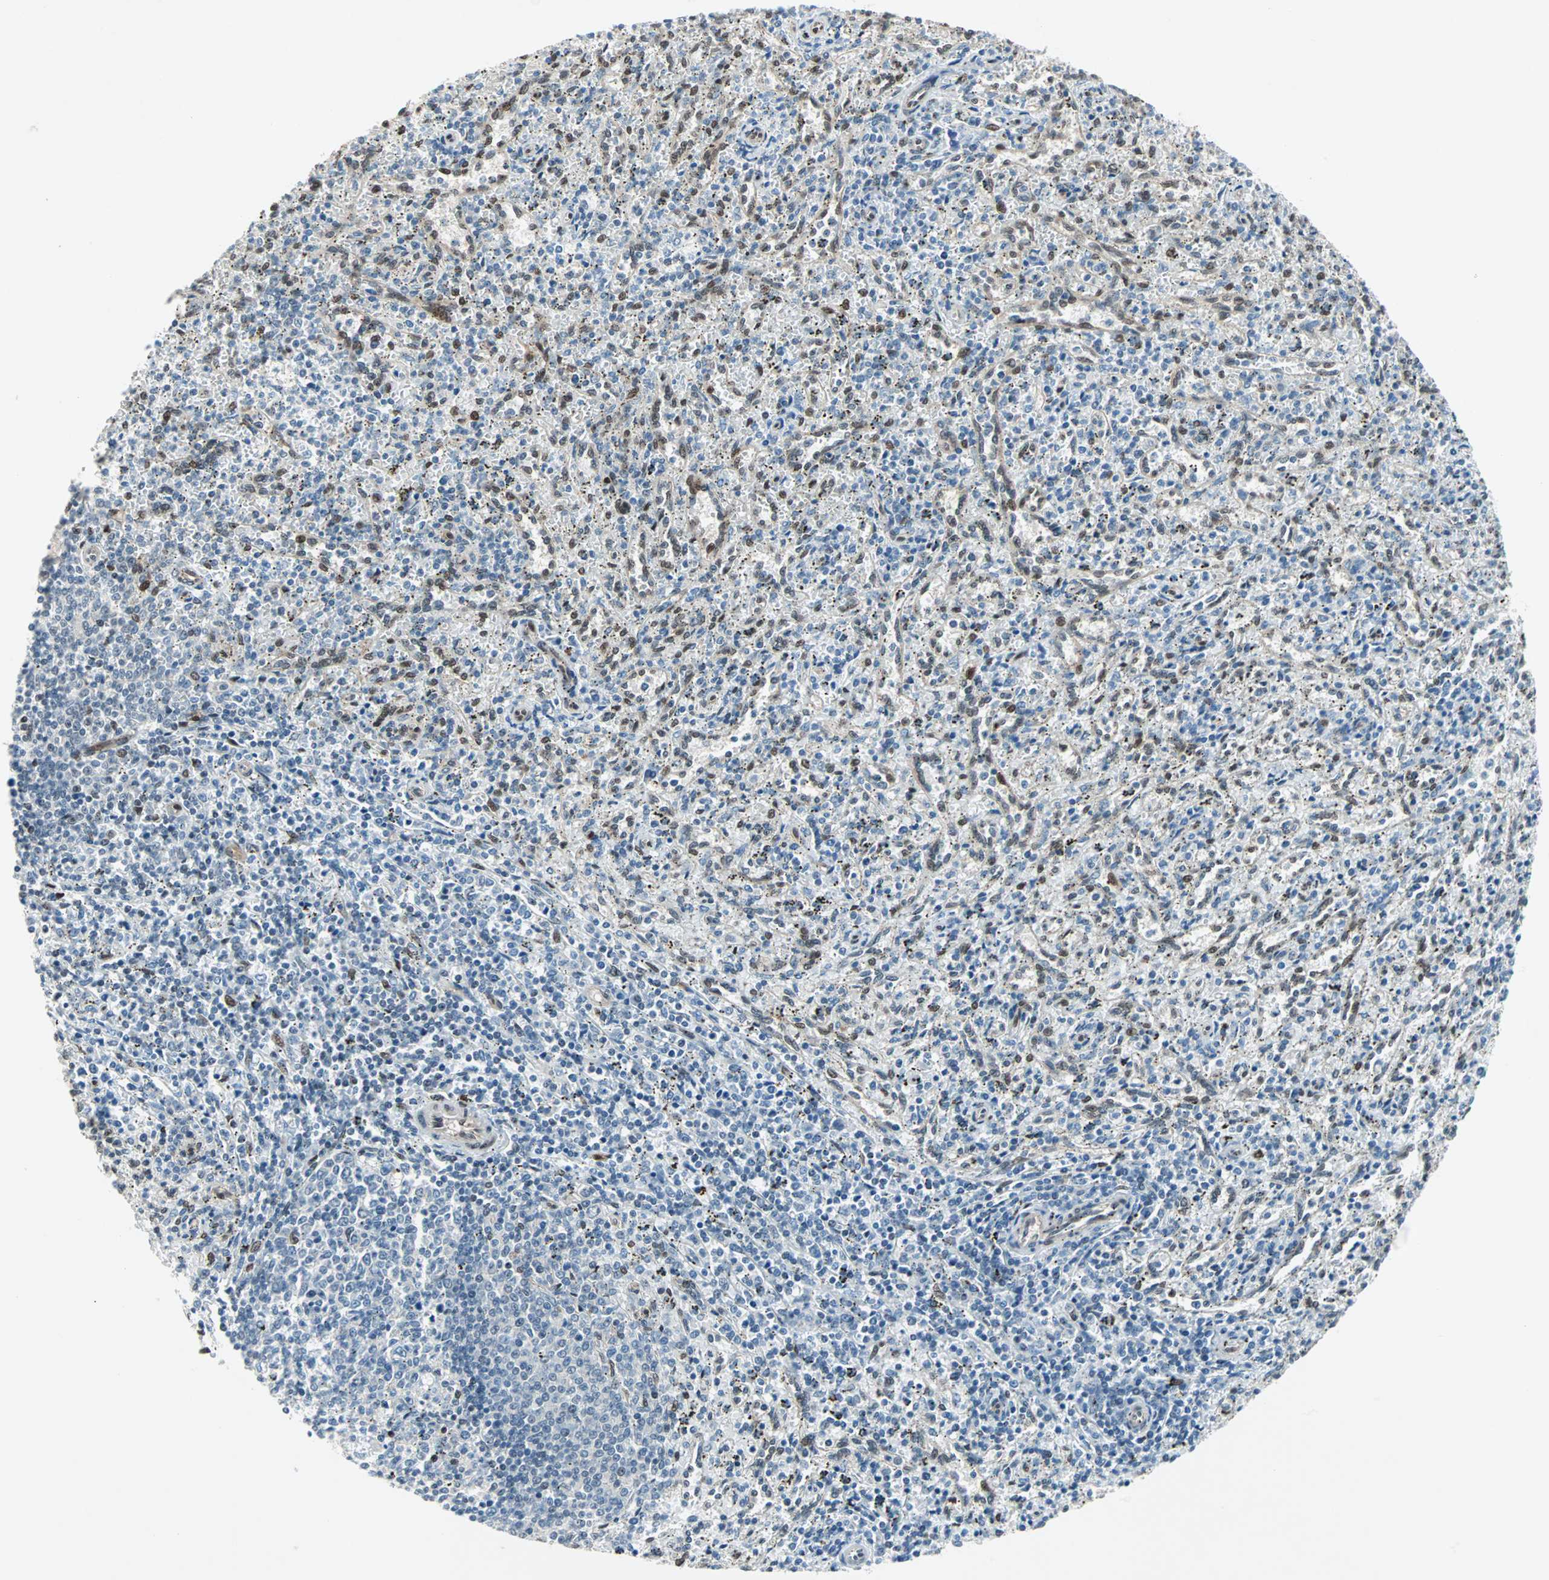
{"staining": {"intensity": "strong", "quantity": "<25%", "location": "nuclear"}, "tissue": "spleen", "cell_type": "Cells in red pulp", "image_type": "normal", "snomed": [{"axis": "morphology", "description": "Normal tissue, NOS"}, {"axis": "topography", "description": "Spleen"}], "caption": "Benign spleen exhibits strong nuclear staining in about <25% of cells in red pulp, visualized by immunohistochemistry. The protein of interest is shown in brown color, while the nuclei are stained blue.", "gene": "WWTR1", "patient": {"sex": "female", "age": 10}}